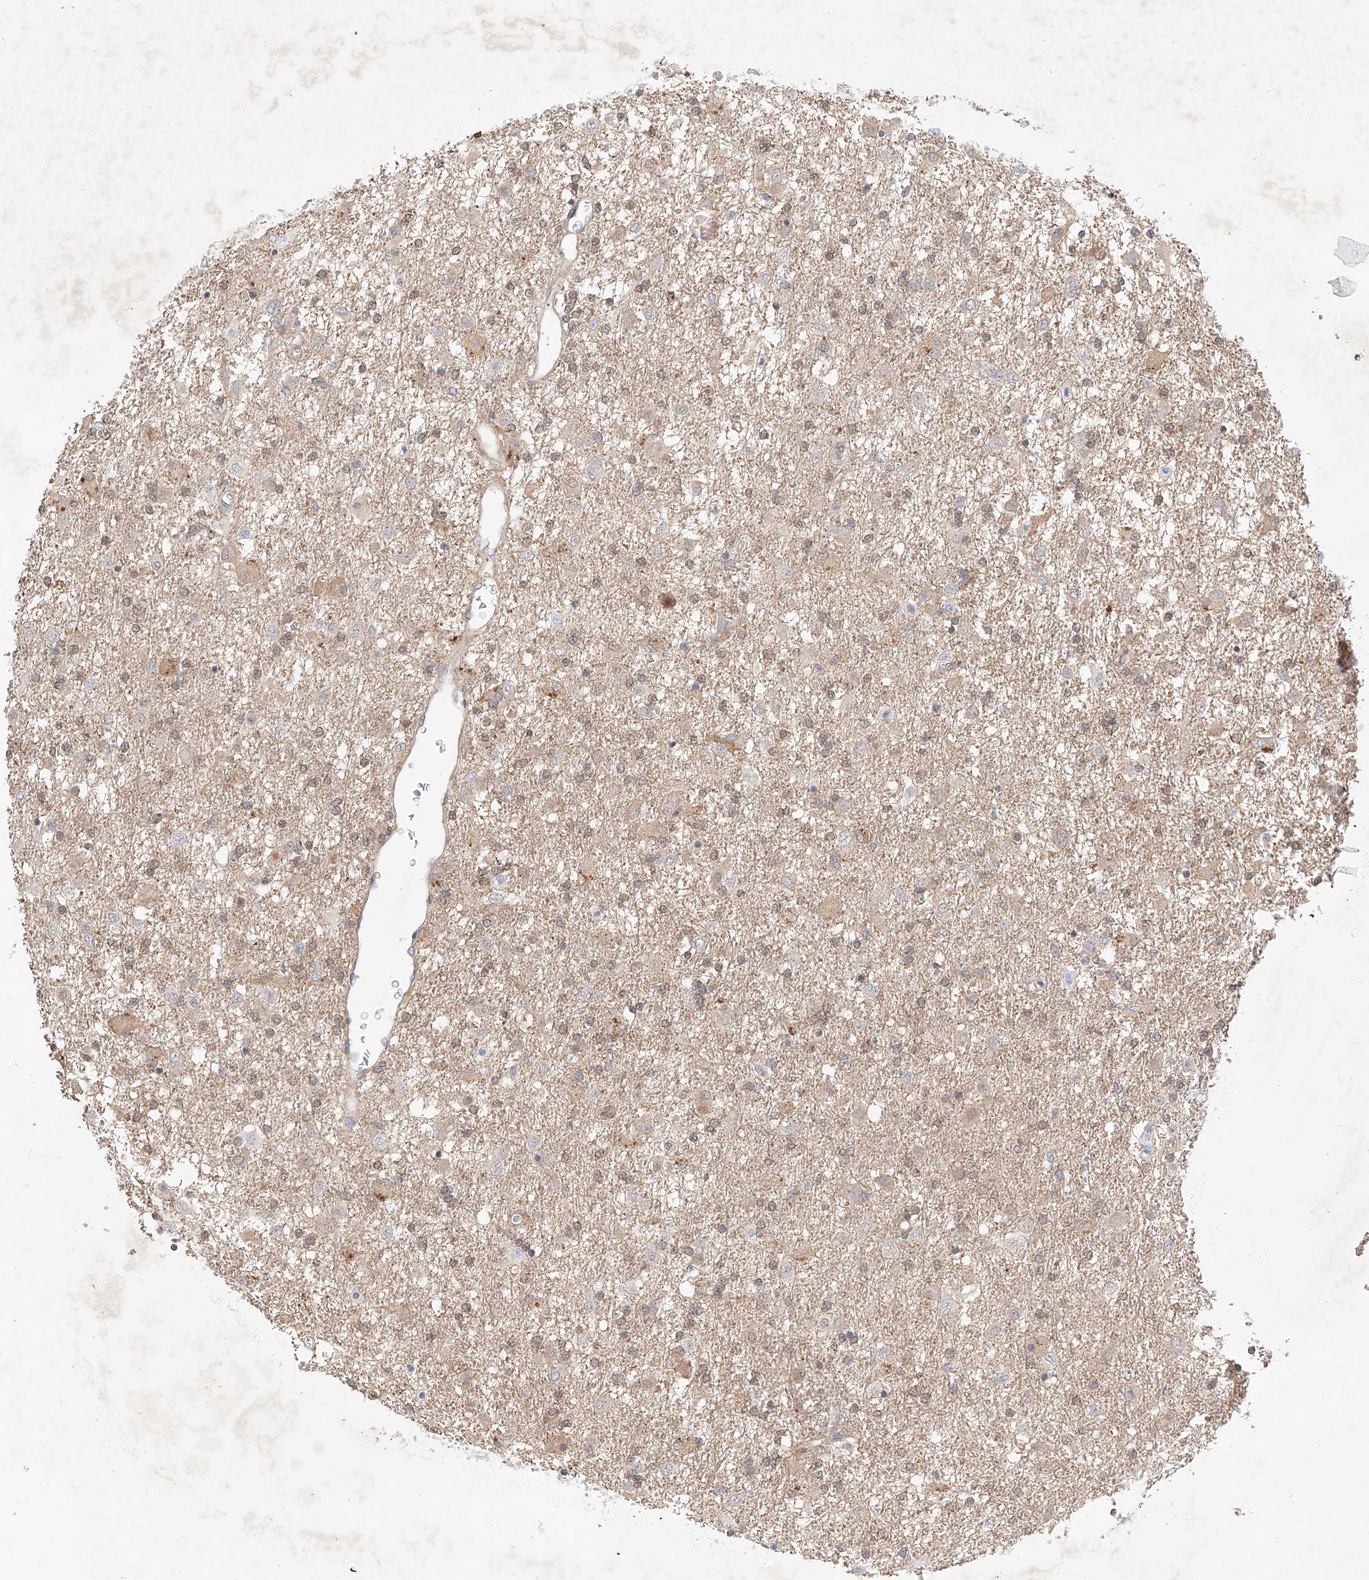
{"staining": {"intensity": "weak", "quantity": "<25%", "location": "cytoplasmic/membranous"}, "tissue": "glioma", "cell_type": "Tumor cells", "image_type": "cancer", "snomed": [{"axis": "morphology", "description": "Glioma, malignant, Low grade"}, {"axis": "topography", "description": "Brain"}], "caption": "This is a image of immunohistochemistry staining of malignant glioma (low-grade), which shows no staining in tumor cells.", "gene": "ZSCAN4", "patient": {"sex": "male", "age": 65}}